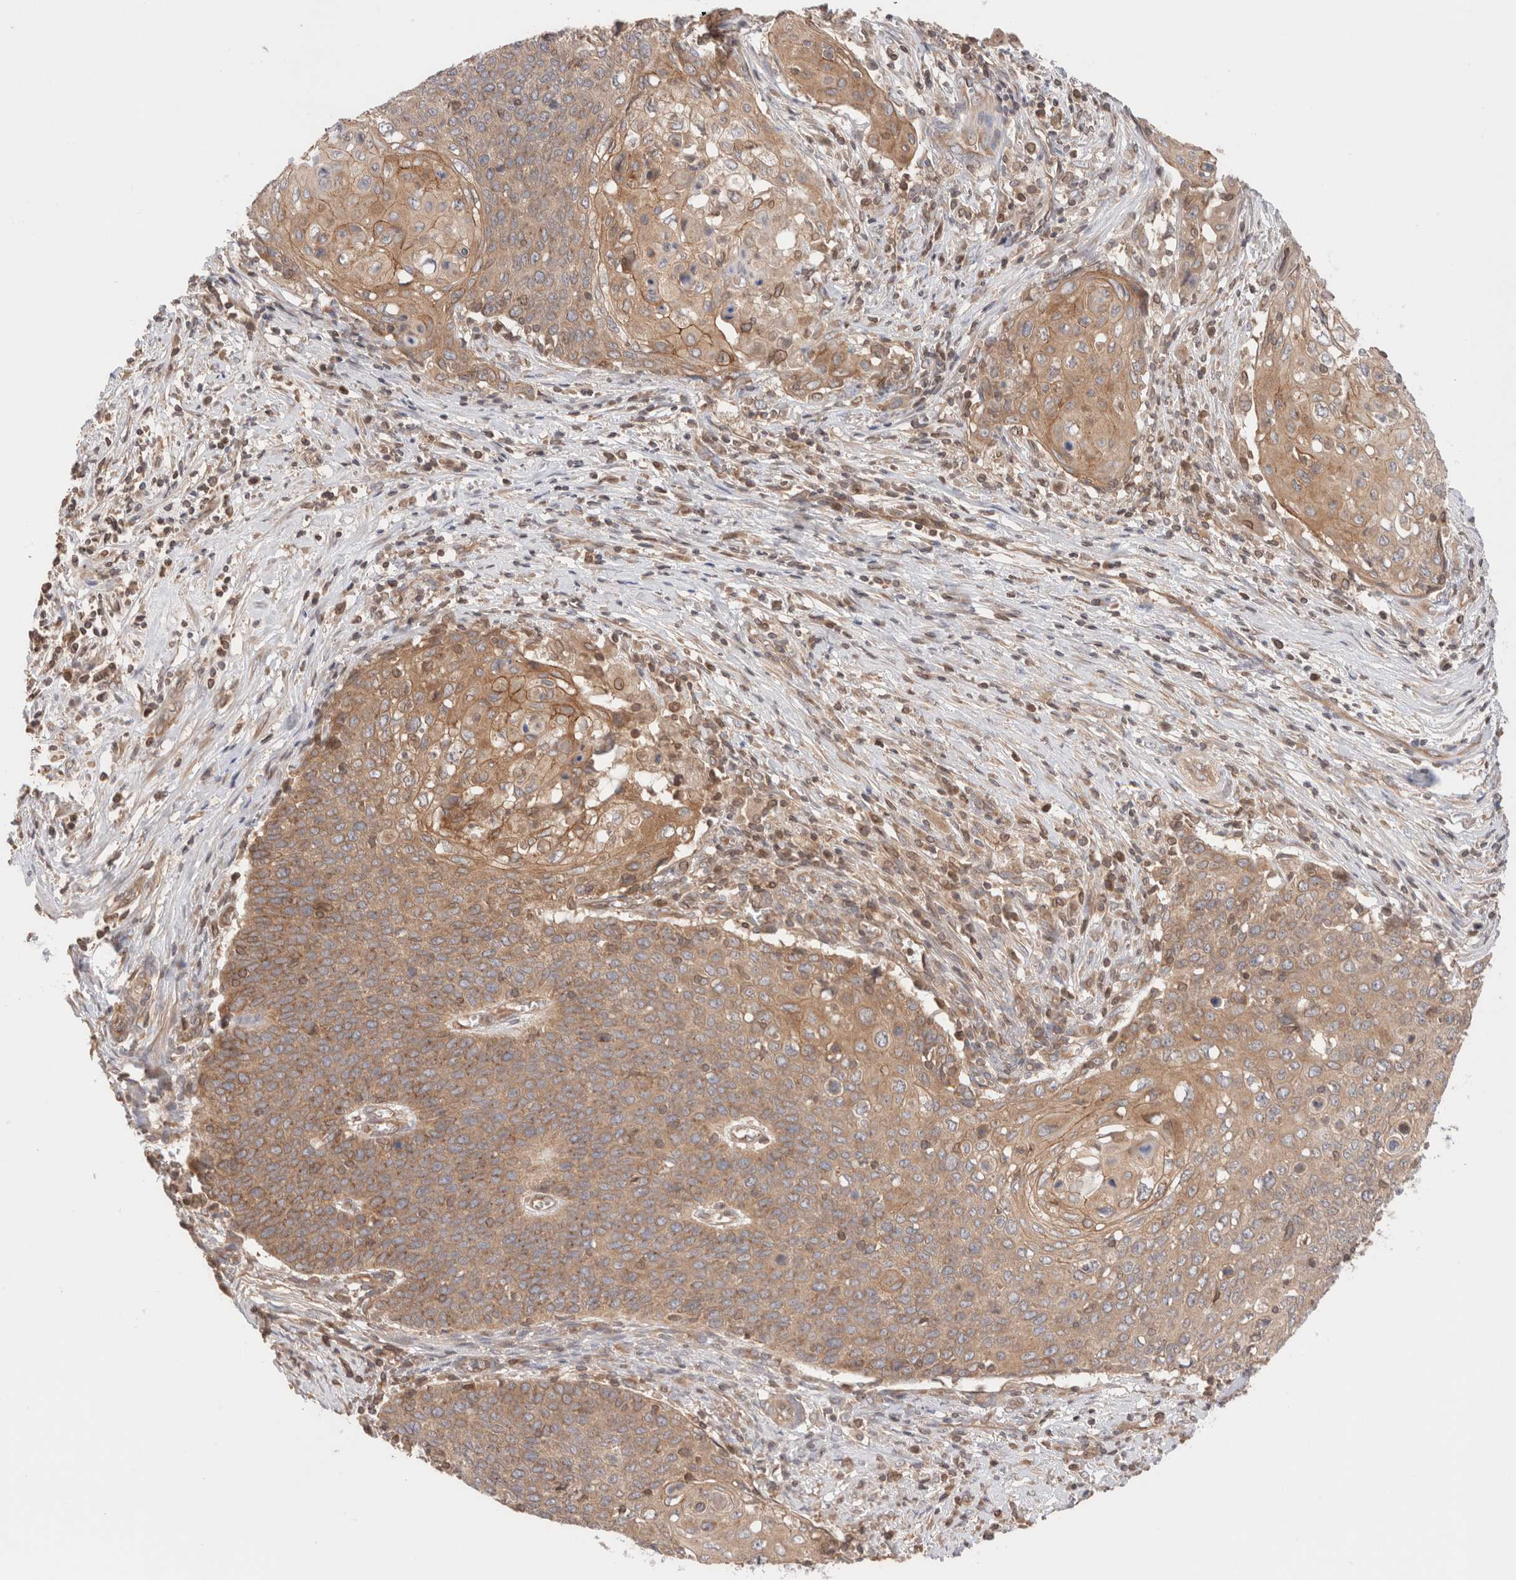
{"staining": {"intensity": "moderate", "quantity": ">75%", "location": "cytoplasmic/membranous"}, "tissue": "cervical cancer", "cell_type": "Tumor cells", "image_type": "cancer", "snomed": [{"axis": "morphology", "description": "Squamous cell carcinoma, NOS"}, {"axis": "topography", "description": "Cervix"}], "caption": "About >75% of tumor cells in human cervical squamous cell carcinoma show moderate cytoplasmic/membranous protein expression as visualized by brown immunohistochemical staining.", "gene": "SIKE1", "patient": {"sex": "female", "age": 39}}